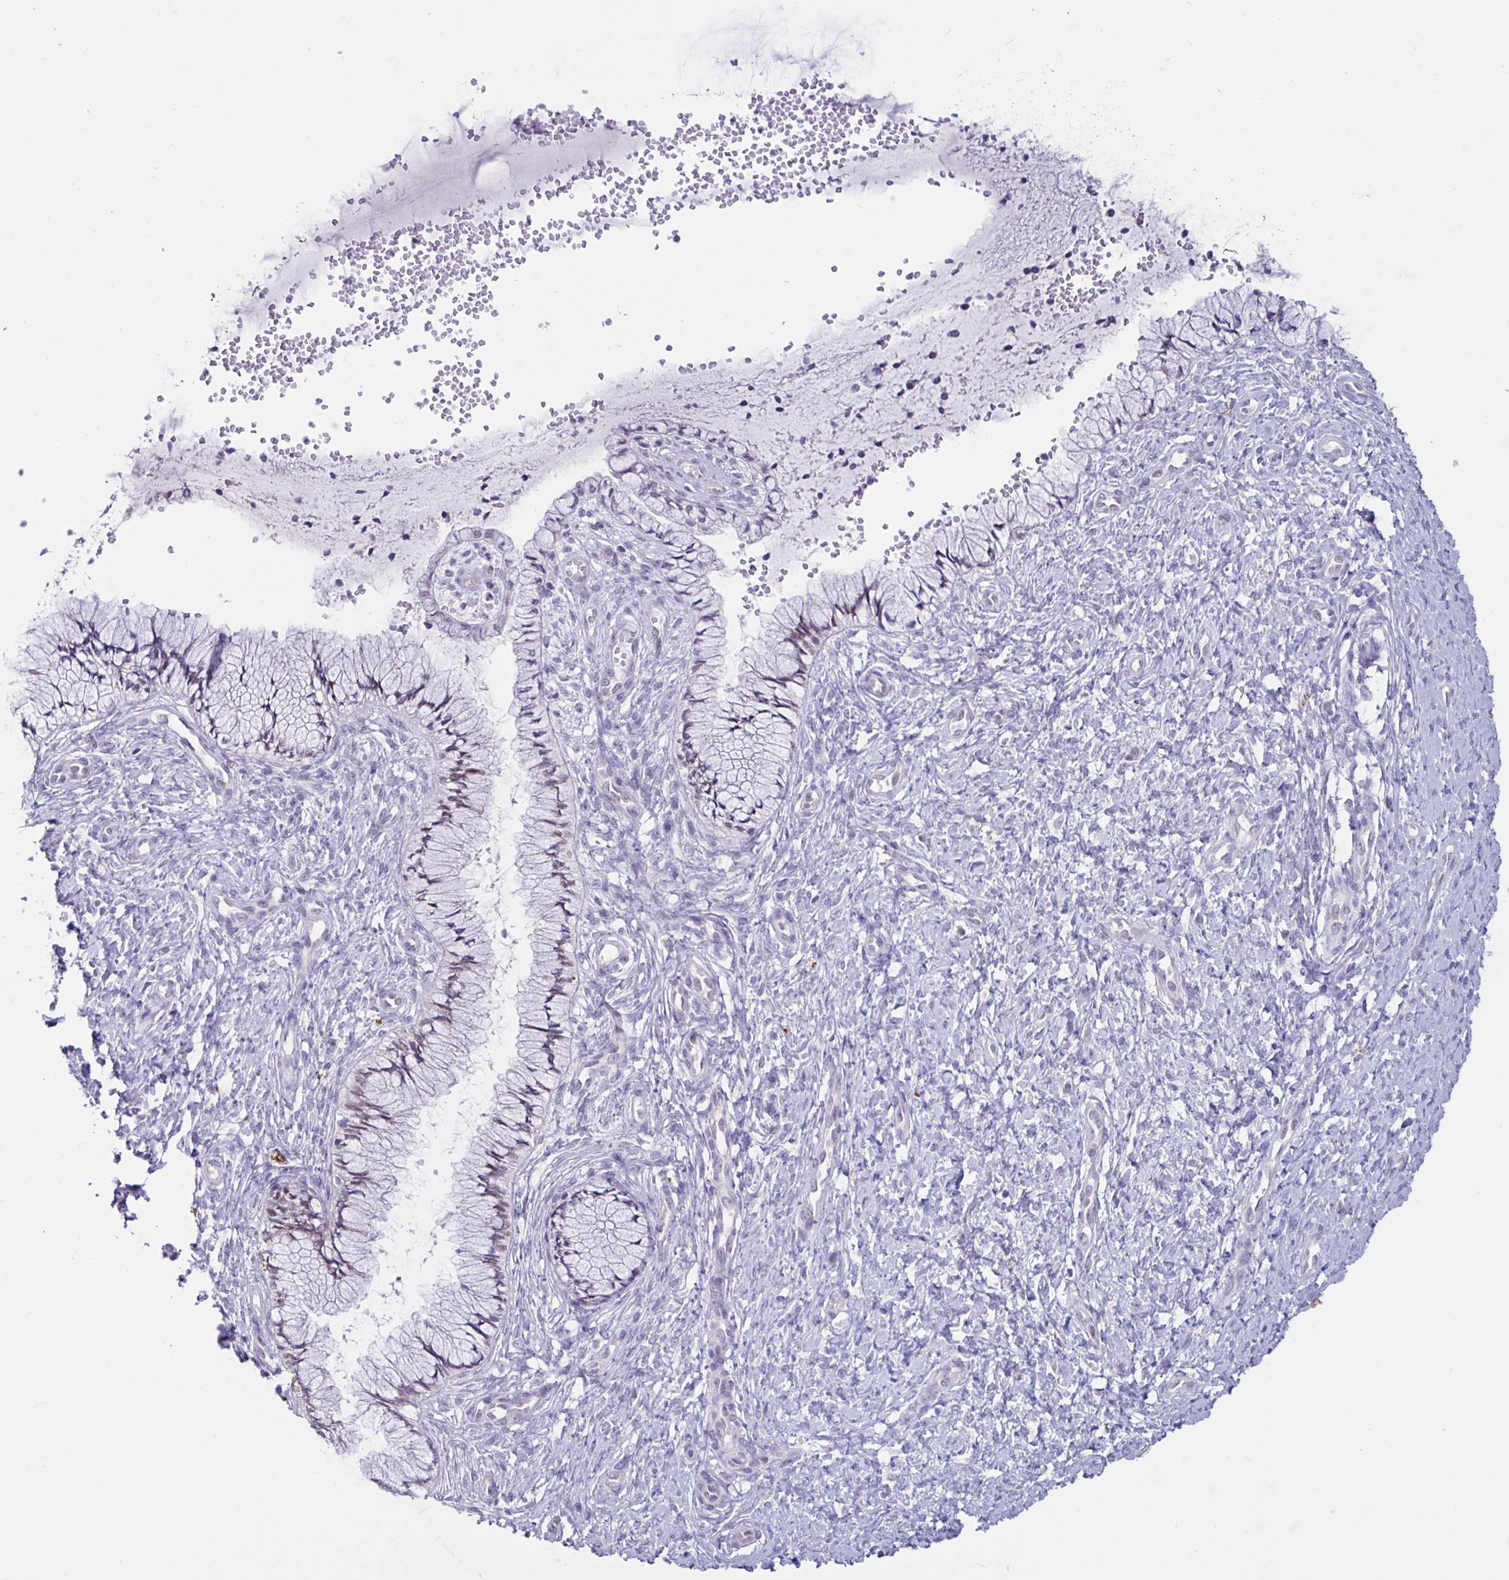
{"staining": {"intensity": "weak", "quantity": "<25%", "location": "nuclear"}, "tissue": "cervix", "cell_type": "Glandular cells", "image_type": "normal", "snomed": [{"axis": "morphology", "description": "Normal tissue, NOS"}, {"axis": "topography", "description": "Cervix"}], "caption": "Immunohistochemistry photomicrograph of unremarkable cervix: human cervix stained with DAB demonstrates no significant protein positivity in glandular cells. Nuclei are stained in blue.", "gene": "DDX39A", "patient": {"sex": "female", "age": 37}}